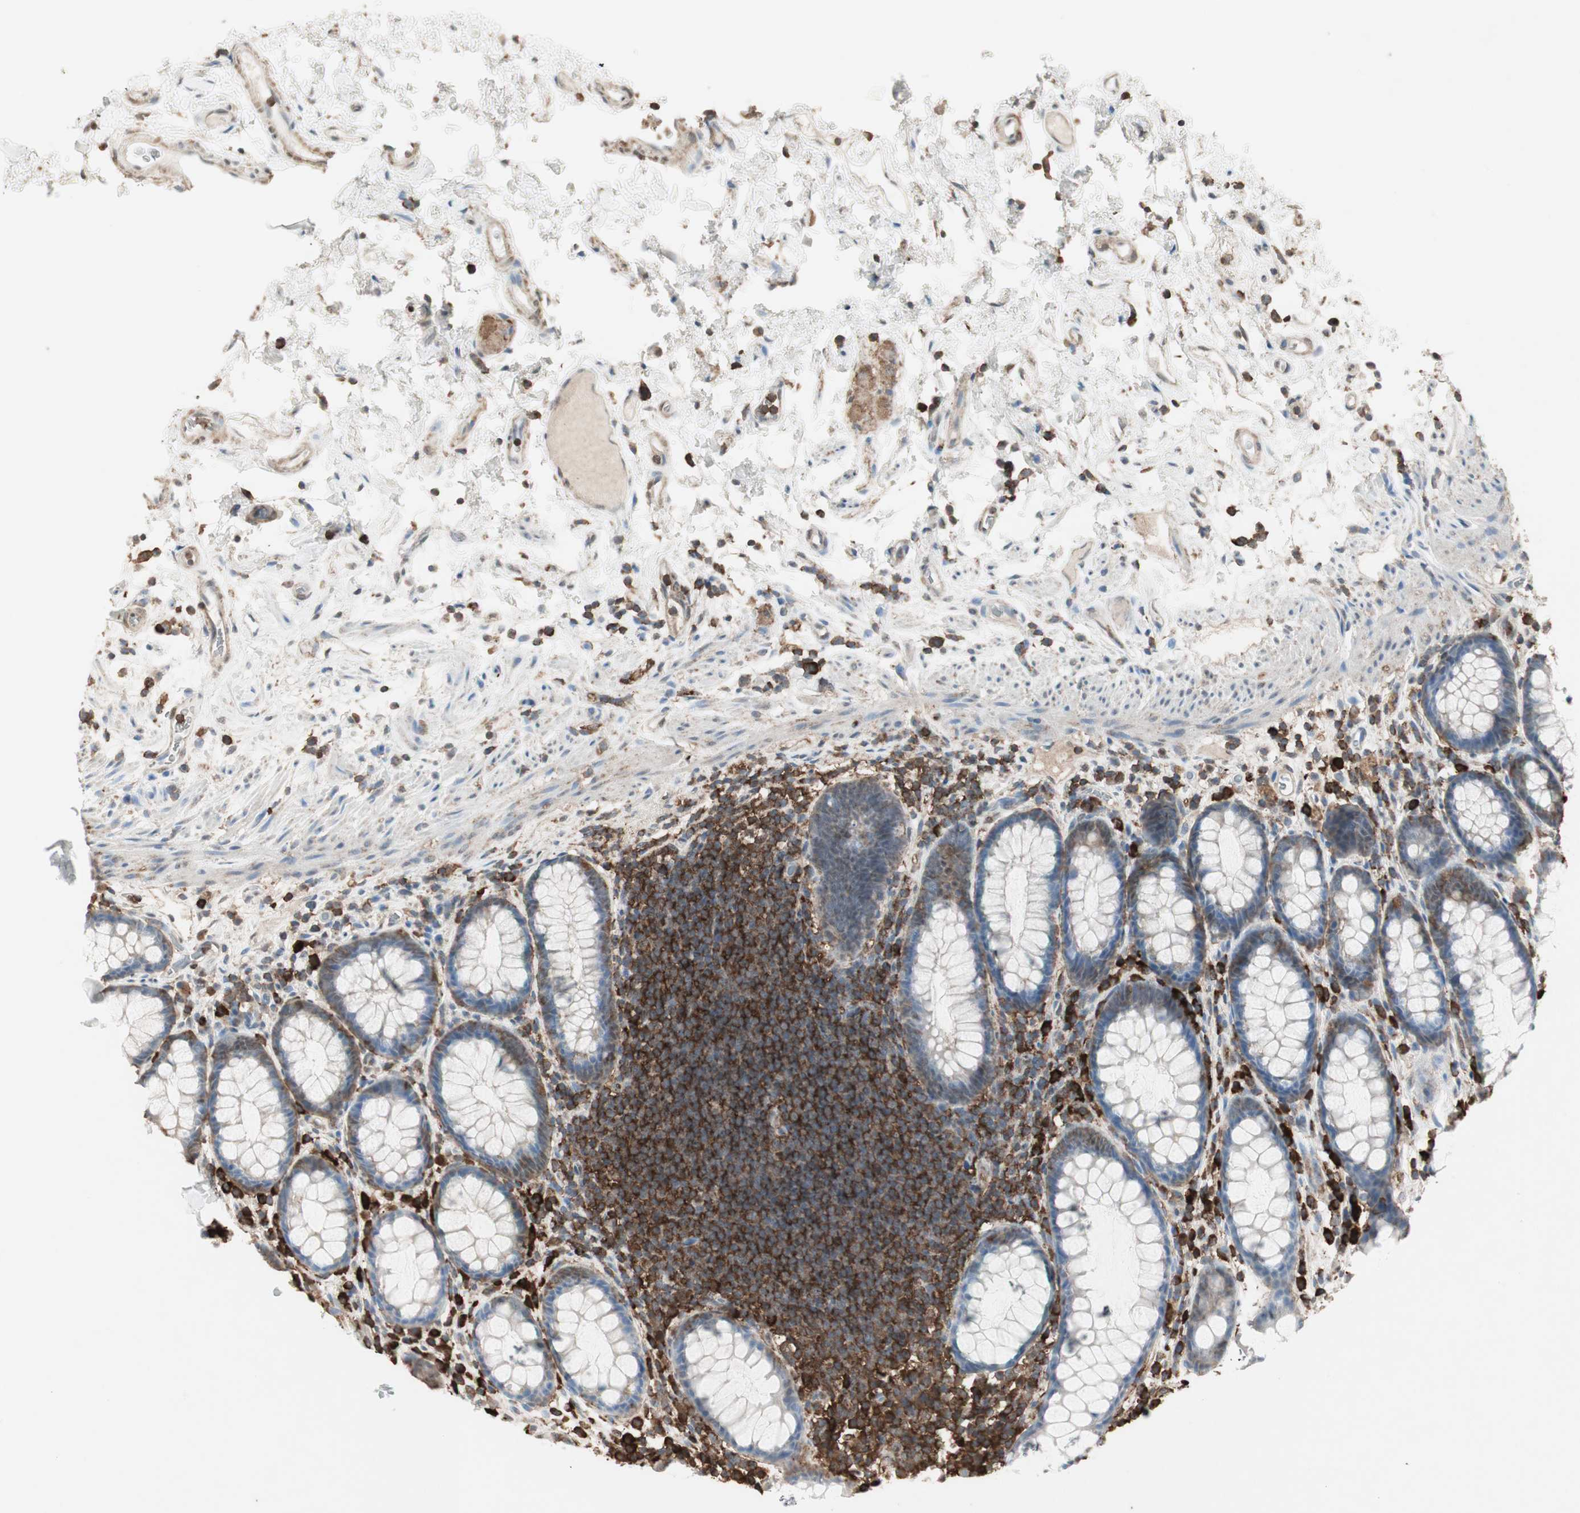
{"staining": {"intensity": "strong", "quantity": "25%-75%", "location": "cytoplasmic/membranous"}, "tissue": "rectum", "cell_type": "Glandular cells", "image_type": "normal", "snomed": [{"axis": "morphology", "description": "Normal tissue, NOS"}, {"axis": "topography", "description": "Rectum"}], "caption": "Protein analysis of unremarkable rectum shows strong cytoplasmic/membranous expression in about 25%-75% of glandular cells.", "gene": "MMP3", "patient": {"sex": "male", "age": 92}}